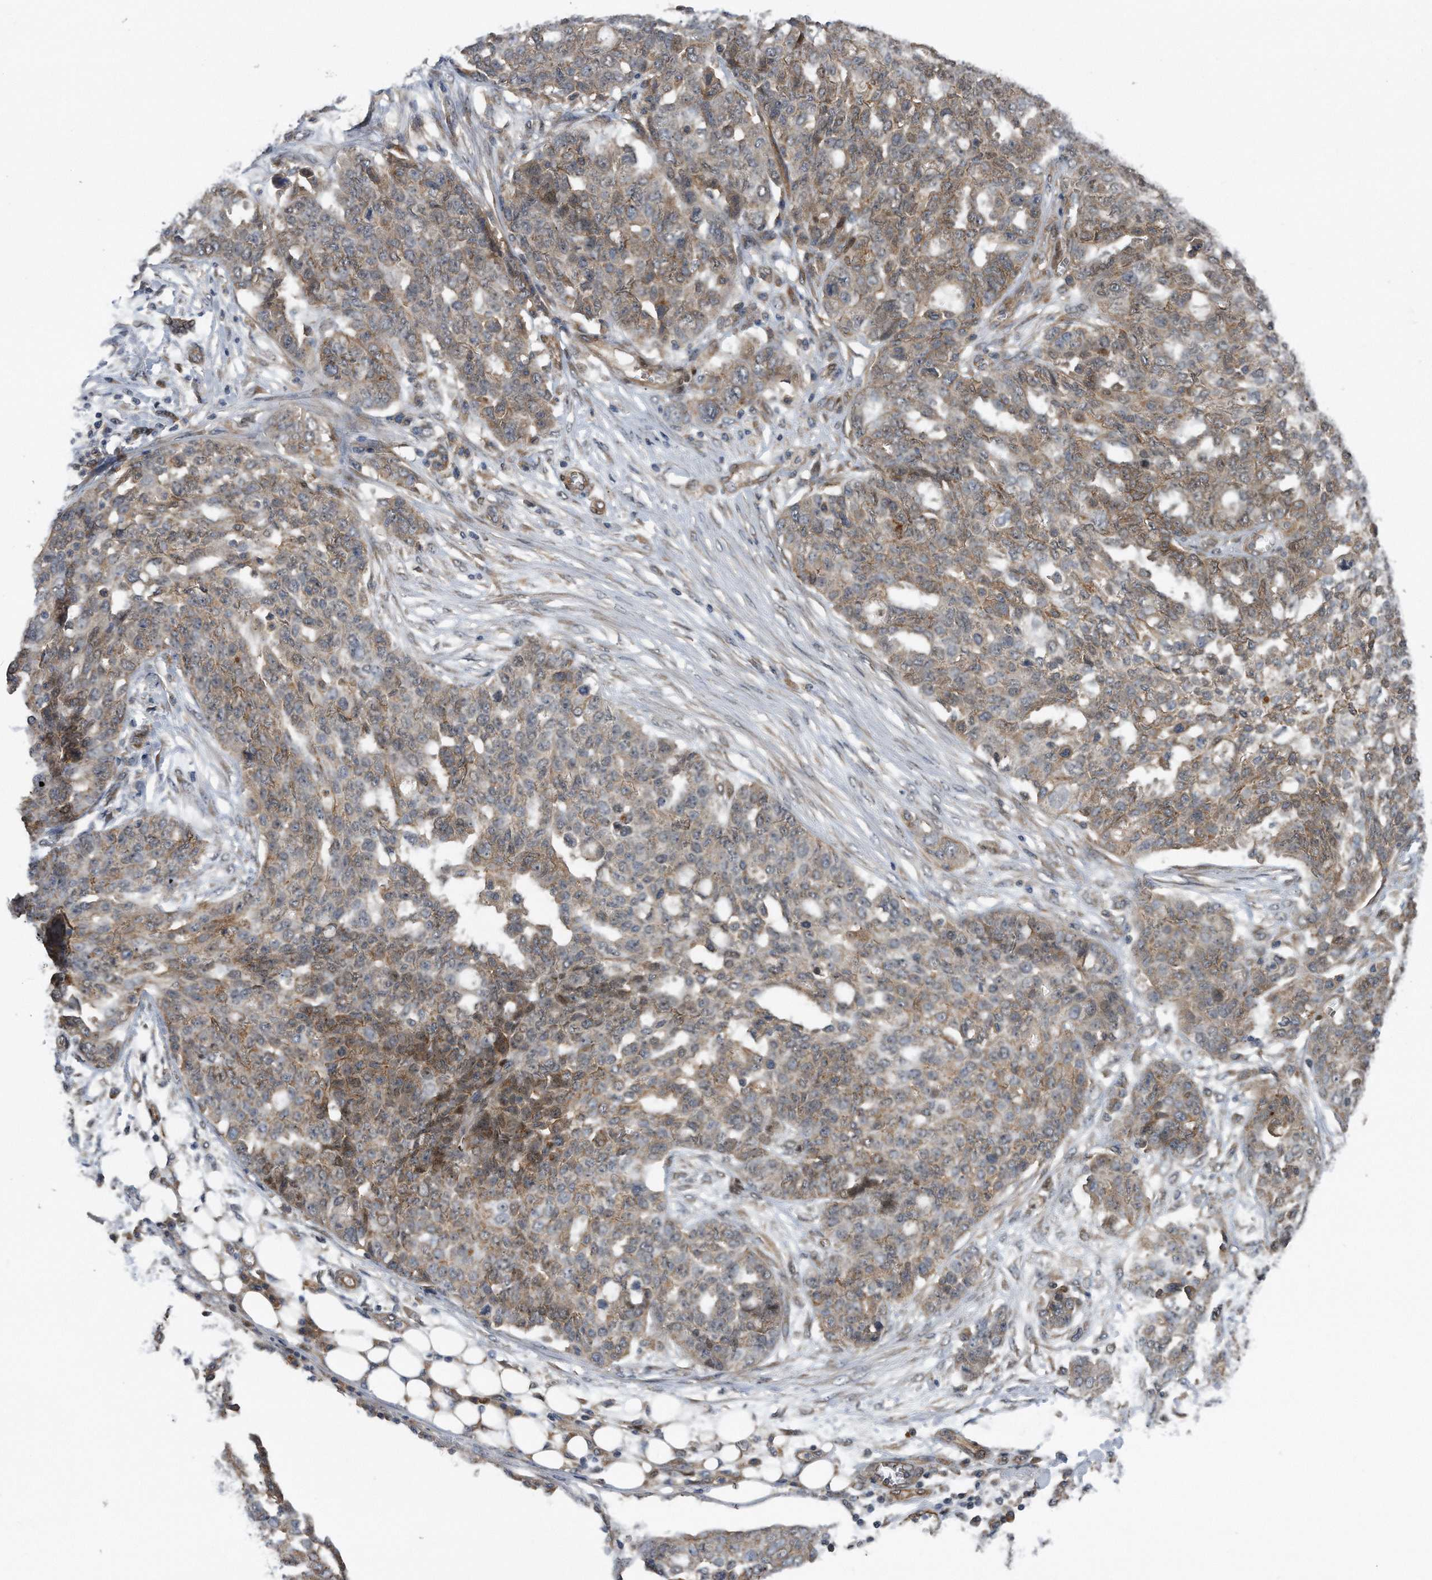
{"staining": {"intensity": "moderate", "quantity": ">75%", "location": "cytoplasmic/membranous"}, "tissue": "ovarian cancer", "cell_type": "Tumor cells", "image_type": "cancer", "snomed": [{"axis": "morphology", "description": "Cystadenocarcinoma, serous, NOS"}, {"axis": "topography", "description": "Soft tissue"}, {"axis": "topography", "description": "Ovary"}], "caption": "Immunohistochemistry (DAB) staining of ovarian cancer shows moderate cytoplasmic/membranous protein positivity in about >75% of tumor cells. The protein is stained brown, and the nuclei are stained in blue (DAB (3,3'-diaminobenzidine) IHC with brightfield microscopy, high magnification).", "gene": "ZNF79", "patient": {"sex": "female", "age": 57}}